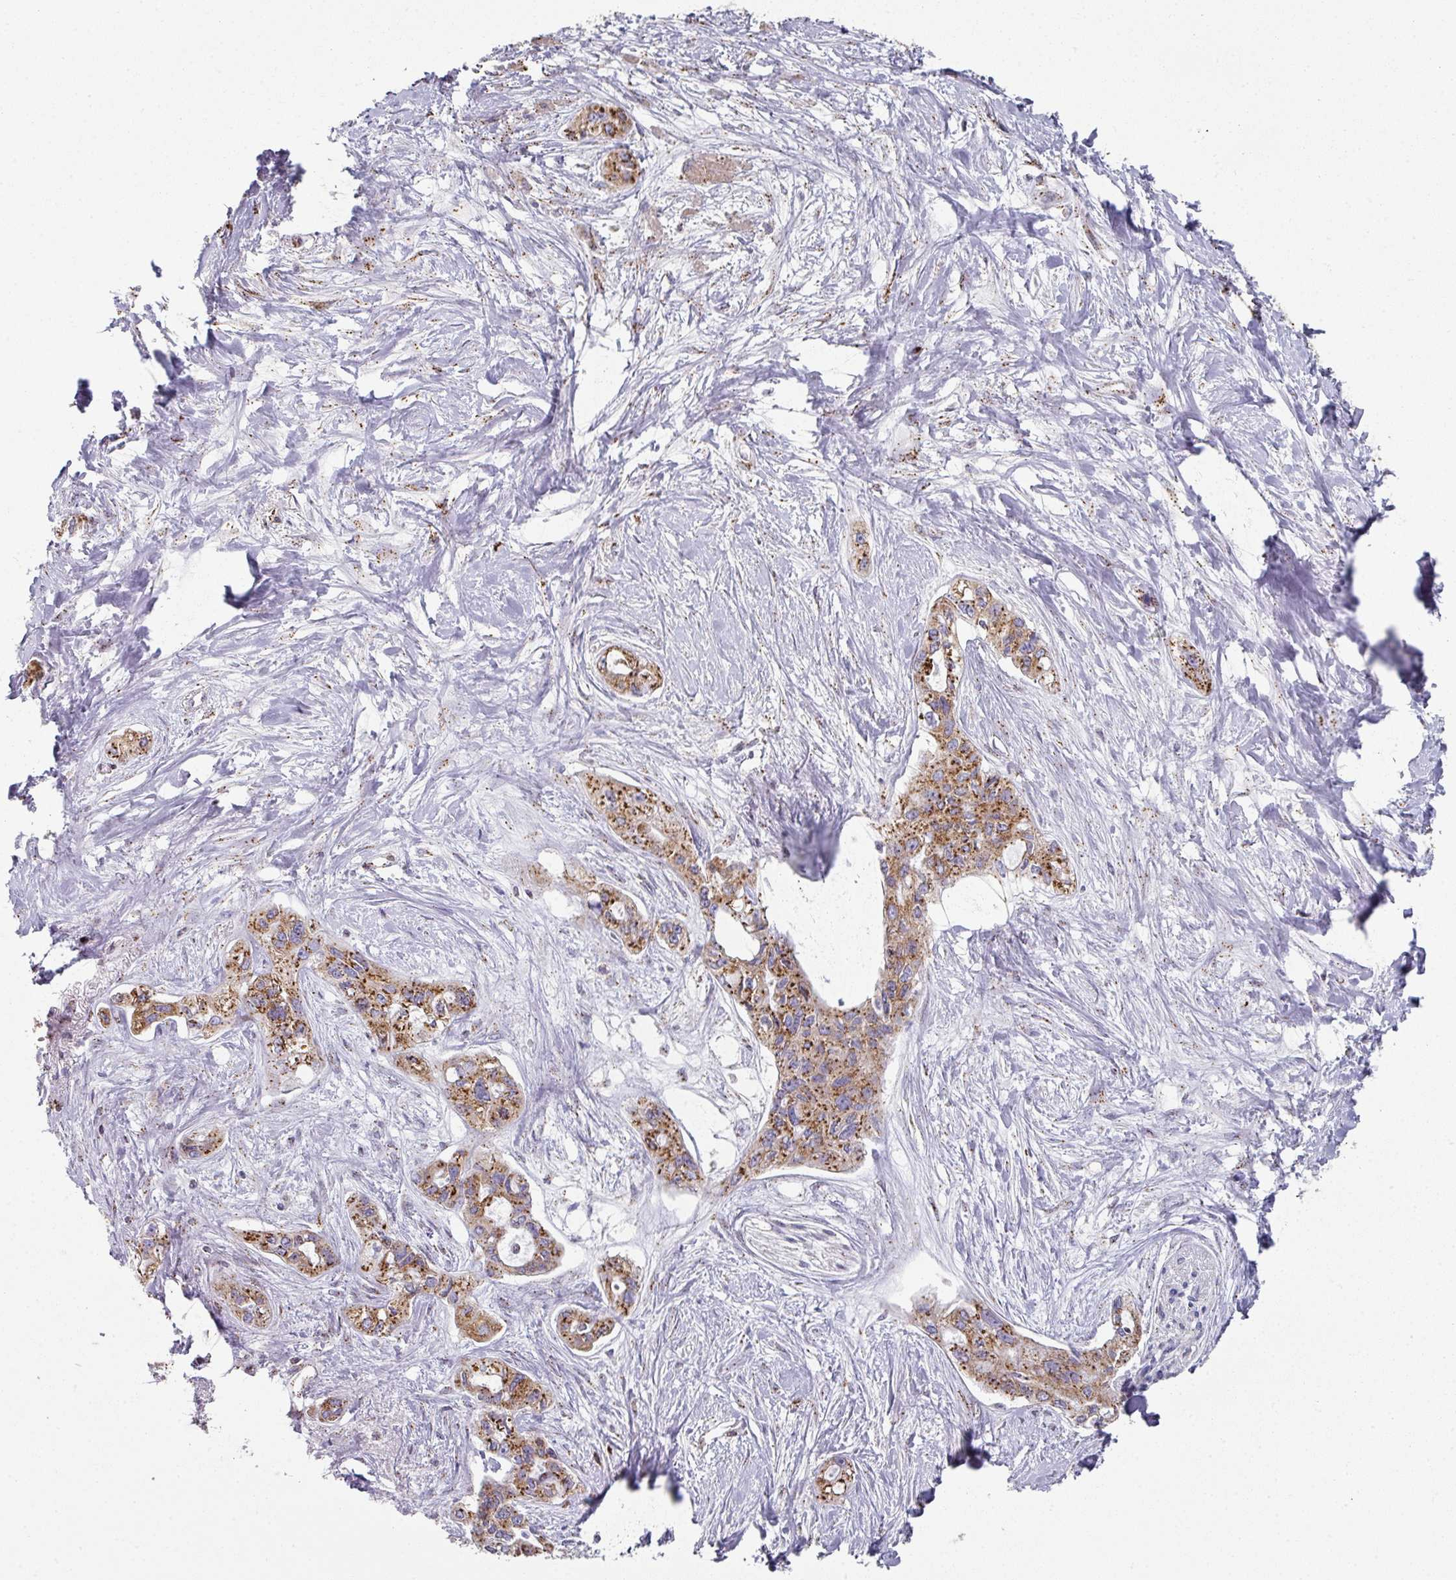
{"staining": {"intensity": "strong", "quantity": ">75%", "location": "cytoplasmic/membranous"}, "tissue": "pancreatic cancer", "cell_type": "Tumor cells", "image_type": "cancer", "snomed": [{"axis": "morphology", "description": "Adenocarcinoma, NOS"}, {"axis": "topography", "description": "Pancreas"}], "caption": "IHC staining of adenocarcinoma (pancreatic), which demonstrates high levels of strong cytoplasmic/membranous staining in approximately >75% of tumor cells indicating strong cytoplasmic/membranous protein staining. The staining was performed using DAB (3,3'-diaminobenzidine) (brown) for protein detection and nuclei were counterstained in hematoxylin (blue).", "gene": "CCDC85B", "patient": {"sex": "female", "age": 50}}